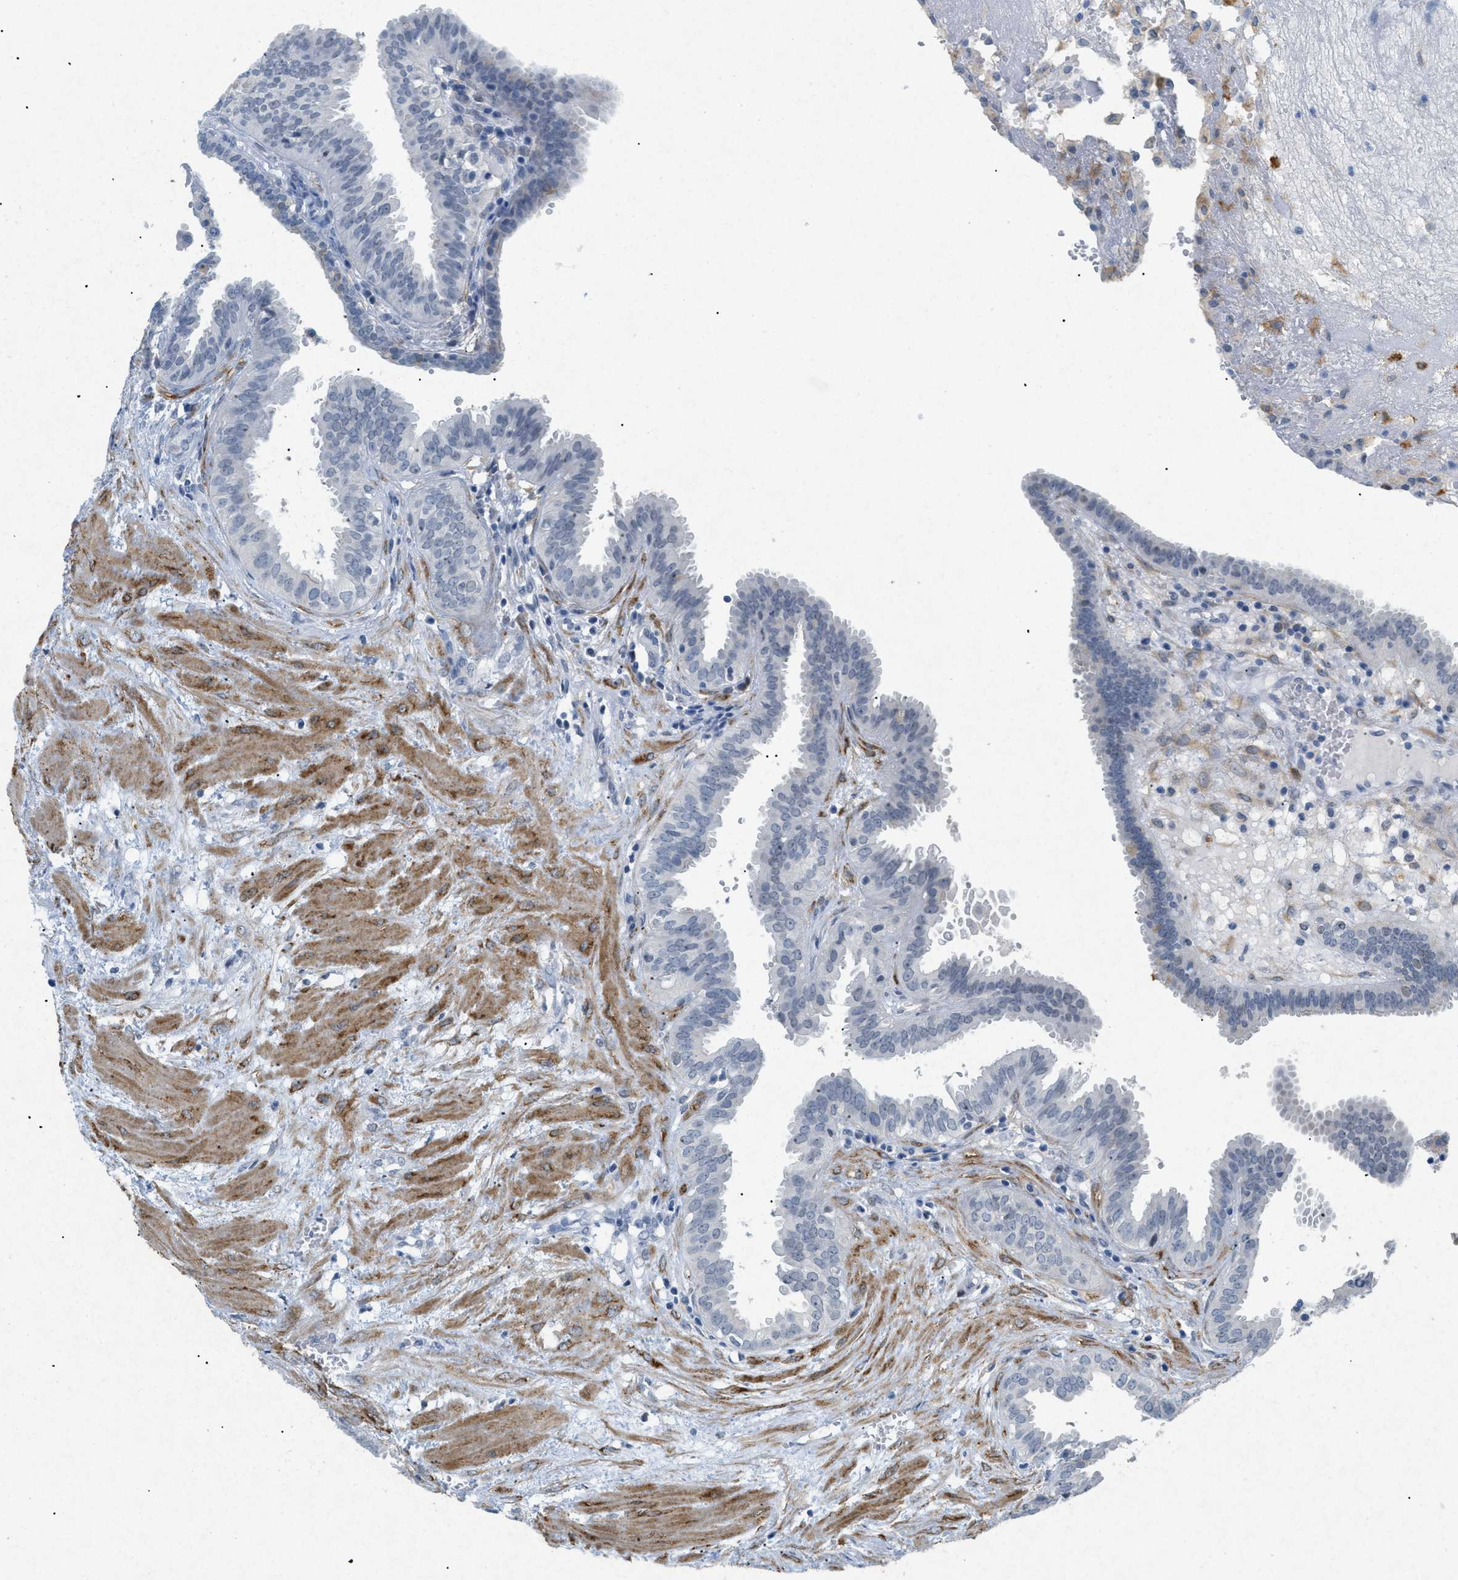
{"staining": {"intensity": "negative", "quantity": "none", "location": "none"}, "tissue": "fallopian tube", "cell_type": "Glandular cells", "image_type": "normal", "snomed": [{"axis": "morphology", "description": "Normal tissue, NOS"}, {"axis": "topography", "description": "Fallopian tube"}, {"axis": "topography", "description": "Placenta"}], "caption": "High magnification brightfield microscopy of normal fallopian tube stained with DAB (3,3'-diaminobenzidine) (brown) and counterstained with hematoxylin (blue): glandular cells show no significant staining. (Brightfield microscopy of DAB (3,3'-diaminobenzidine) immunohistochemistry (IHC) at high magnification).", "gene": "TASOR", "patient": {"sex": "female", "age": 32}}